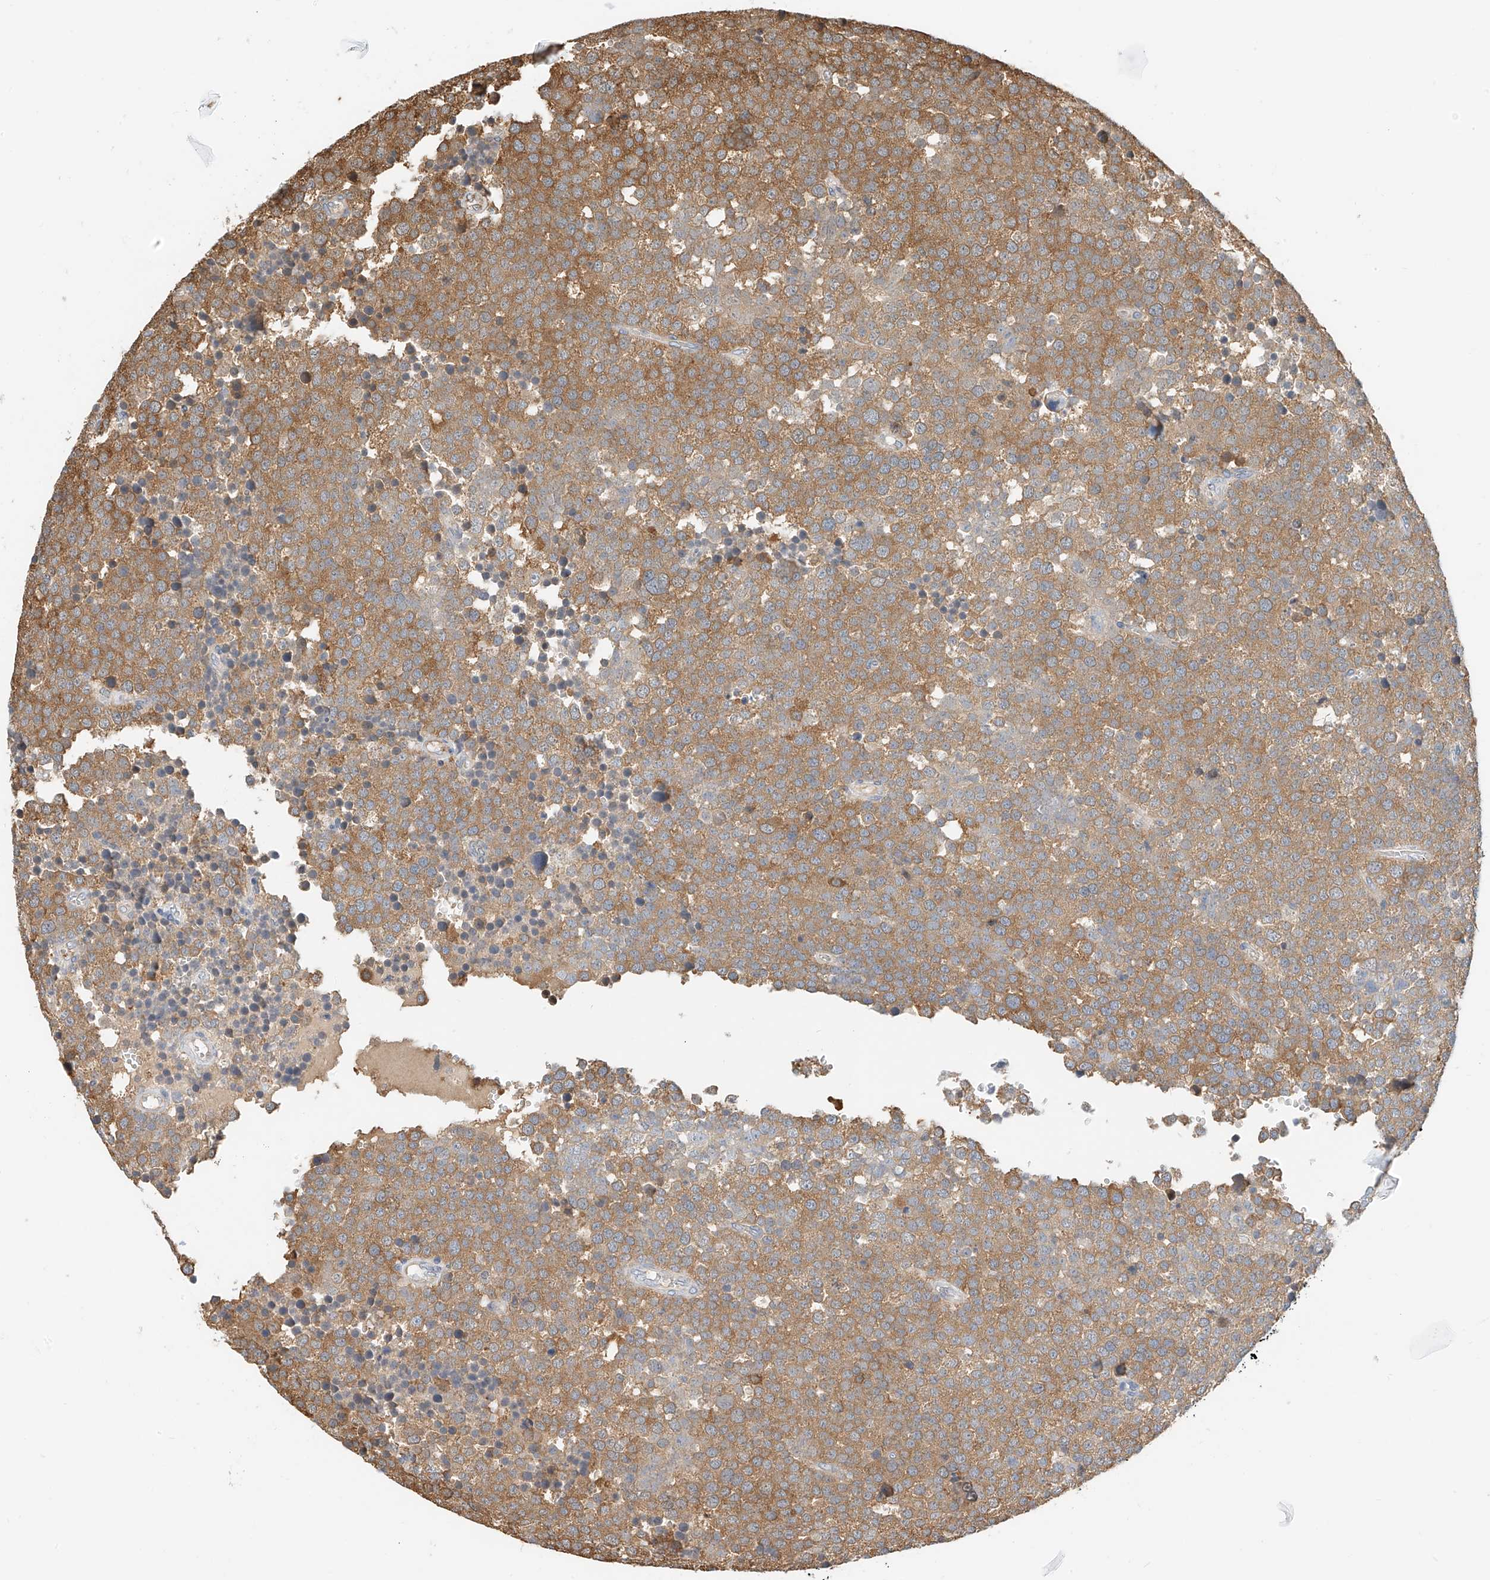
{"staining": {"intensity": "moderate", "quantity": ">75%", "location": "cytoplasmic/membranous"}, "tissue": "testis cancer", "cell_type": "Tumor cells", "image_type": "cancer", "snomed": [{"axis": "morphology", "description": "Seminoma, NOS"}, {"axis": "topography", "description": "Testis"}], "caption": "Immunohistochemistry micrograph of neoplastic tissue: testis cancer stained using IHC exhibits medium levels of moderate protein expression localized specifically in the cytoplasmic/membranous of tumor cells, appearing as a cytoplasmic/membranous brown color.", "gene": "PPA2", "patient": {"sex": "male", "age": 71}}